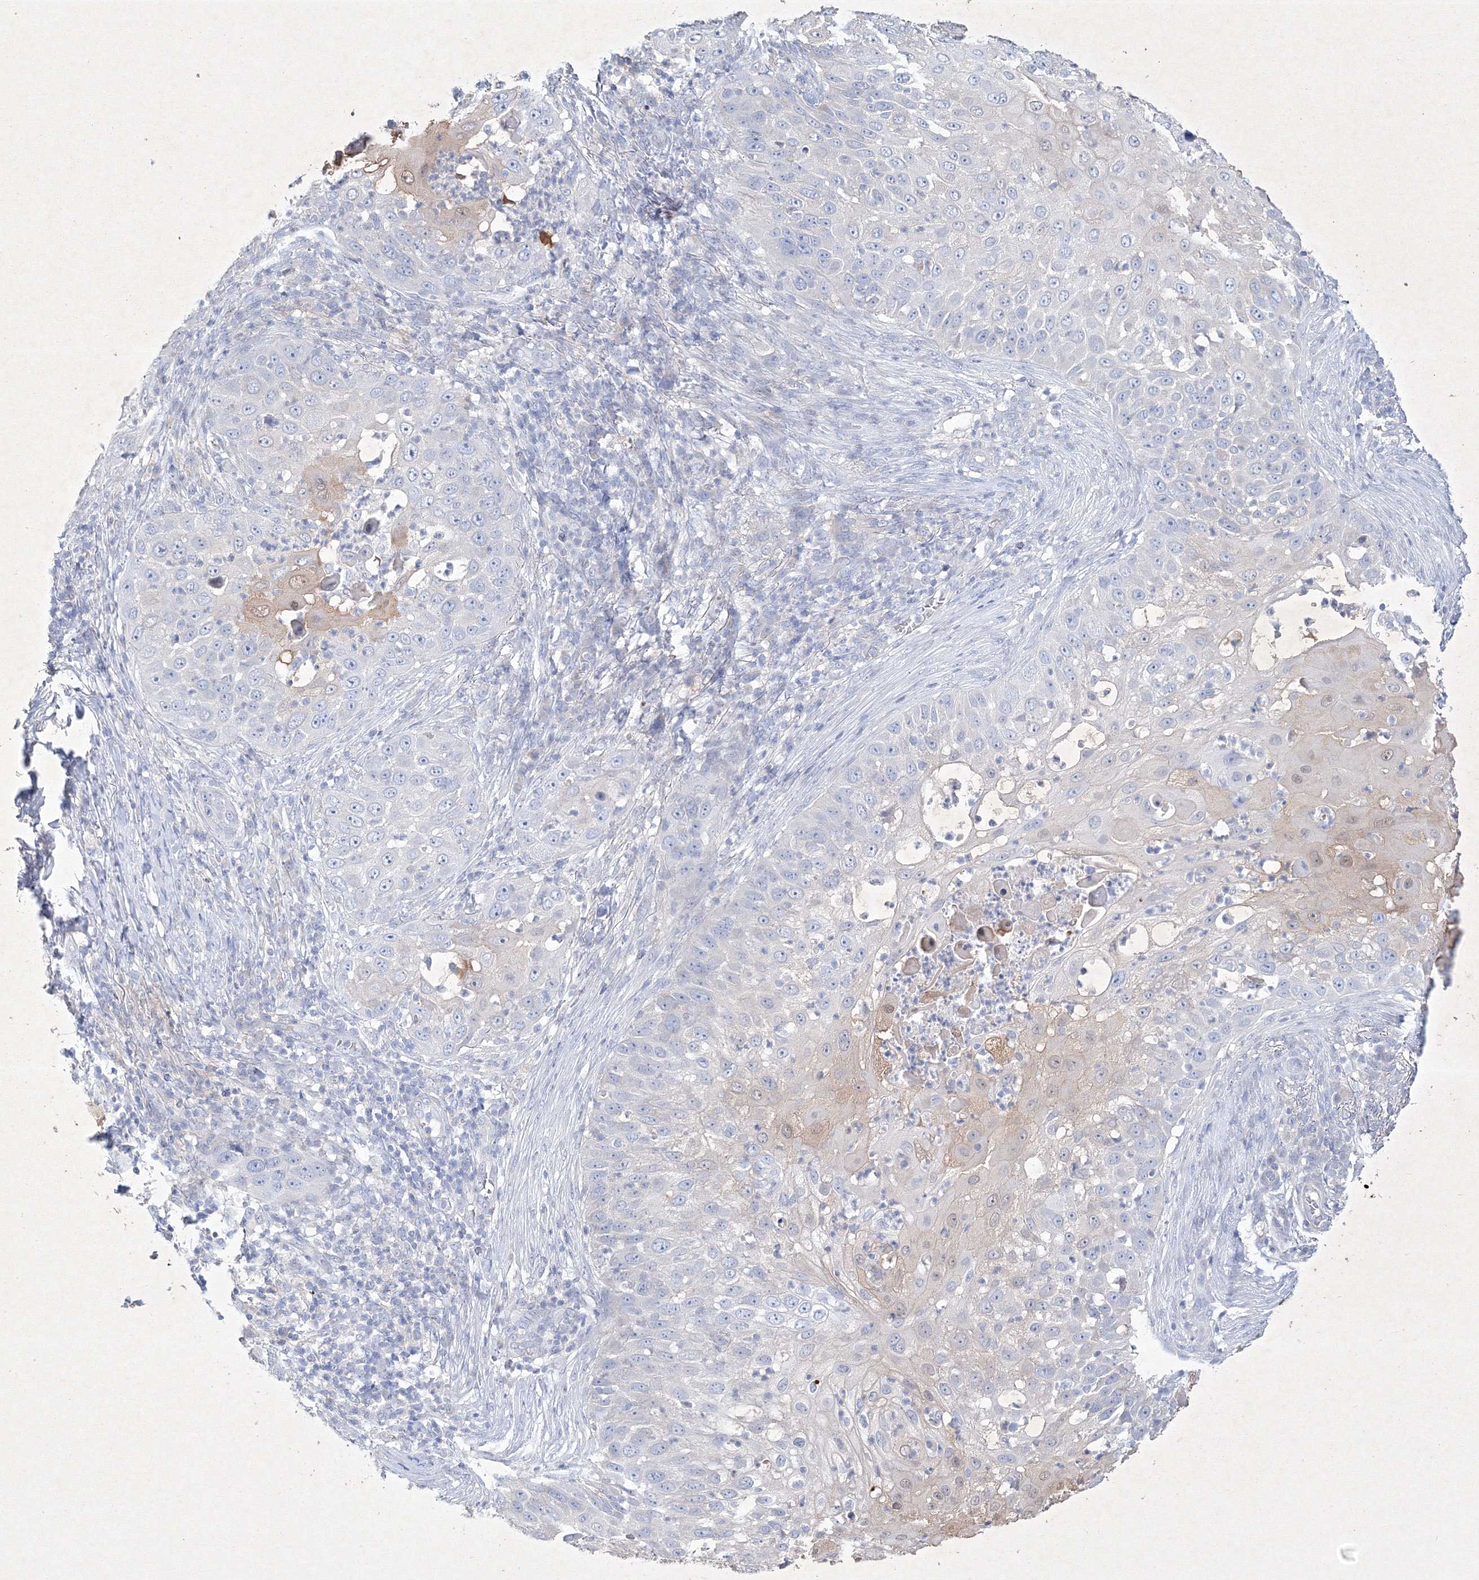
{"staining": {"intensity": "weak", "quantity": "<25%", "location": "cytoplasmic/membranous"}, "tissue": "skin cancer", "cell_type": "Tumor cells", "image_type": "cancer", "snomed": [{"axis": "morphology", "description": "Squamous cell carcinoma, NOS"}, {"axis": "topography", "description": "Skin"}], "caption": "High power microscopy histopathology image of an IHC image of skin cancer, revealing no significant expression in tumor cells.", "gene": "CXXC4", "patient": {"sex": "female", "age": 44}}